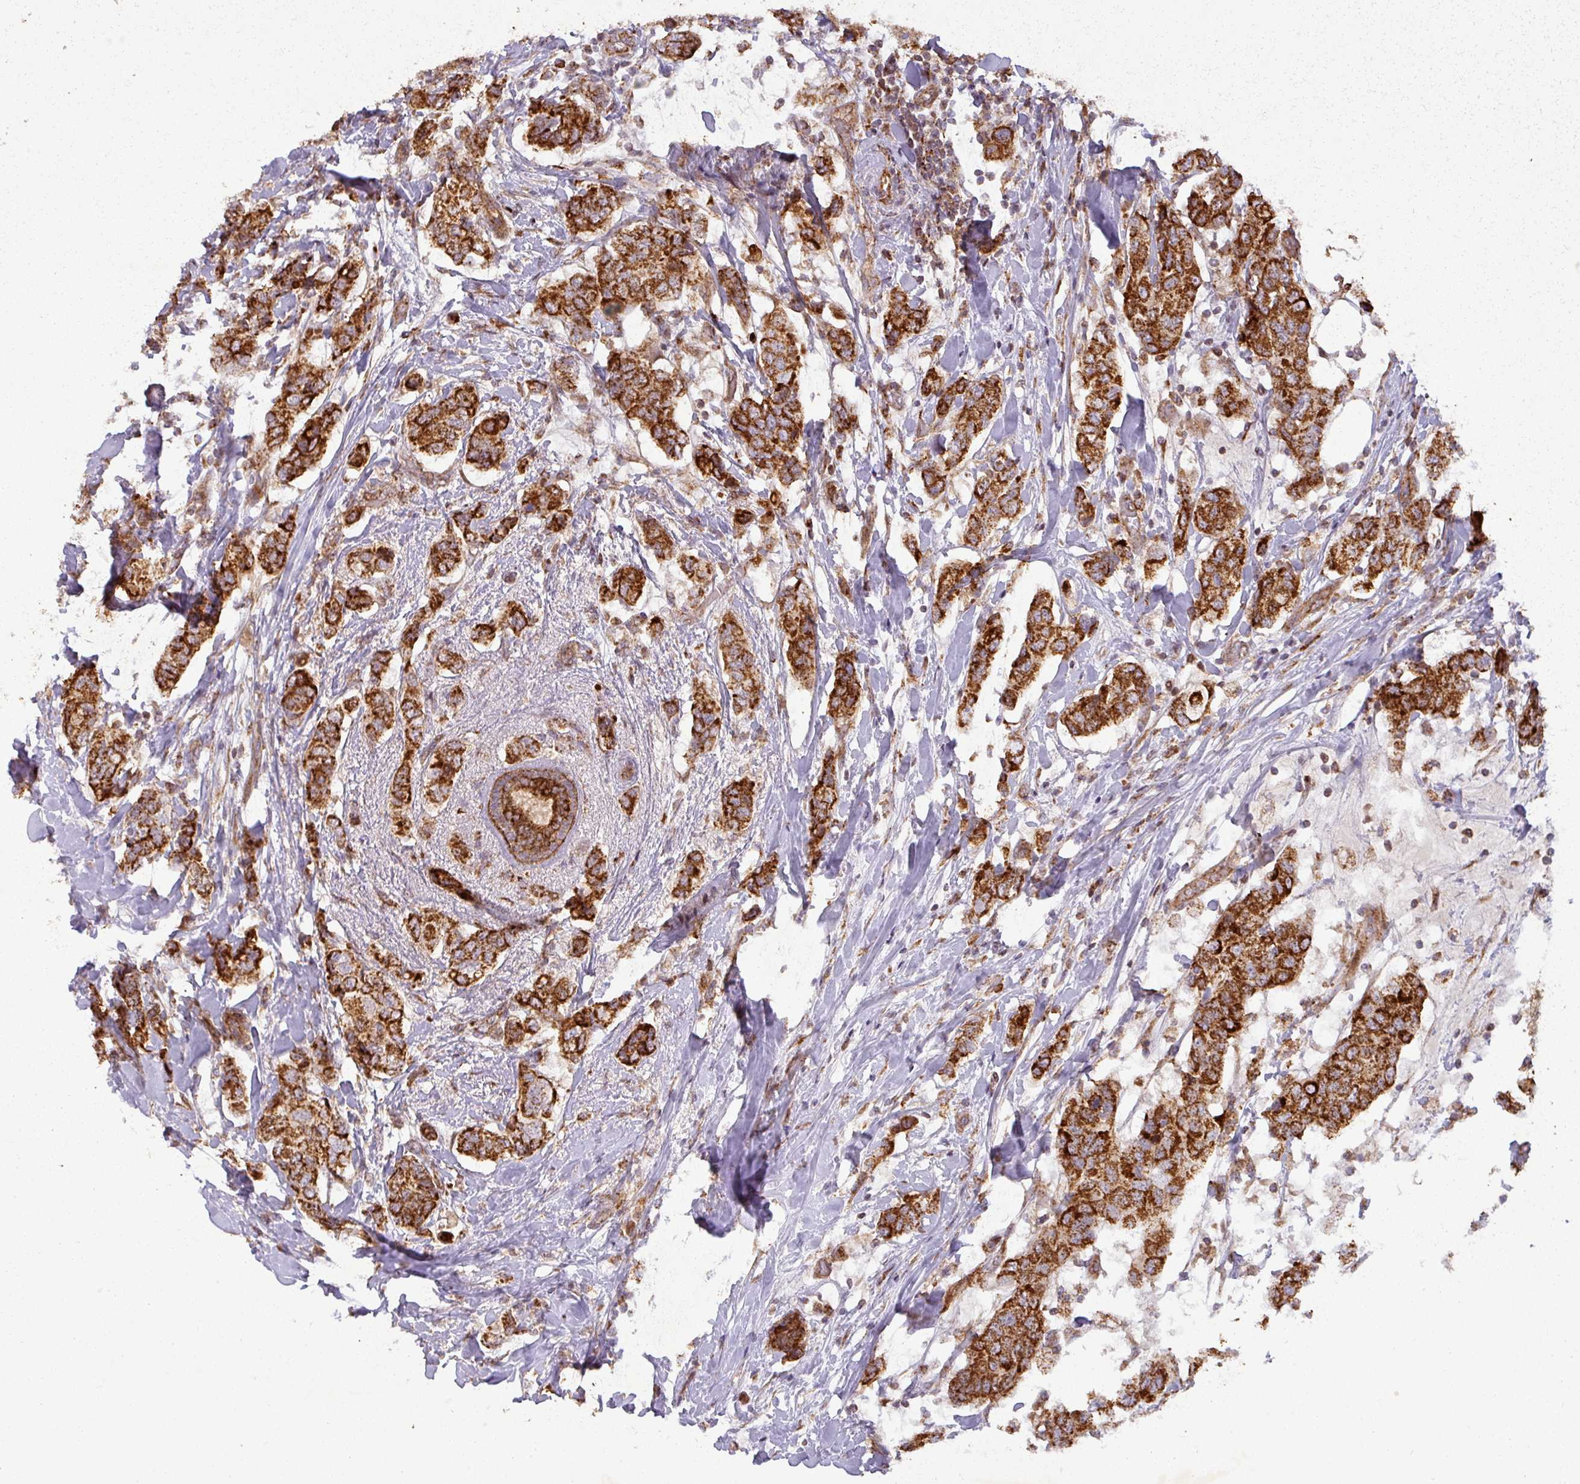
{"staining": {"intensity": "strong", "quantity": ">75%", "location": "cytoplasmic/membranous"}, "tissue": "breast cancer", "cell_type": "Tumor cells", "image_type": "cancer", "snomed": [{"axis": "morphology", "description": "Lobular carcinoma"}, {"axis": "topography", "description": "Breast"}], "caption": "Immunohistochemical staining of human breast lobular carcinoma shows high levels of strong cytoplasmic/membranous protein staining in about >75% of tumor cells.", "gene": "GPD2", "patient": {"sex": "female", "age": 51}}